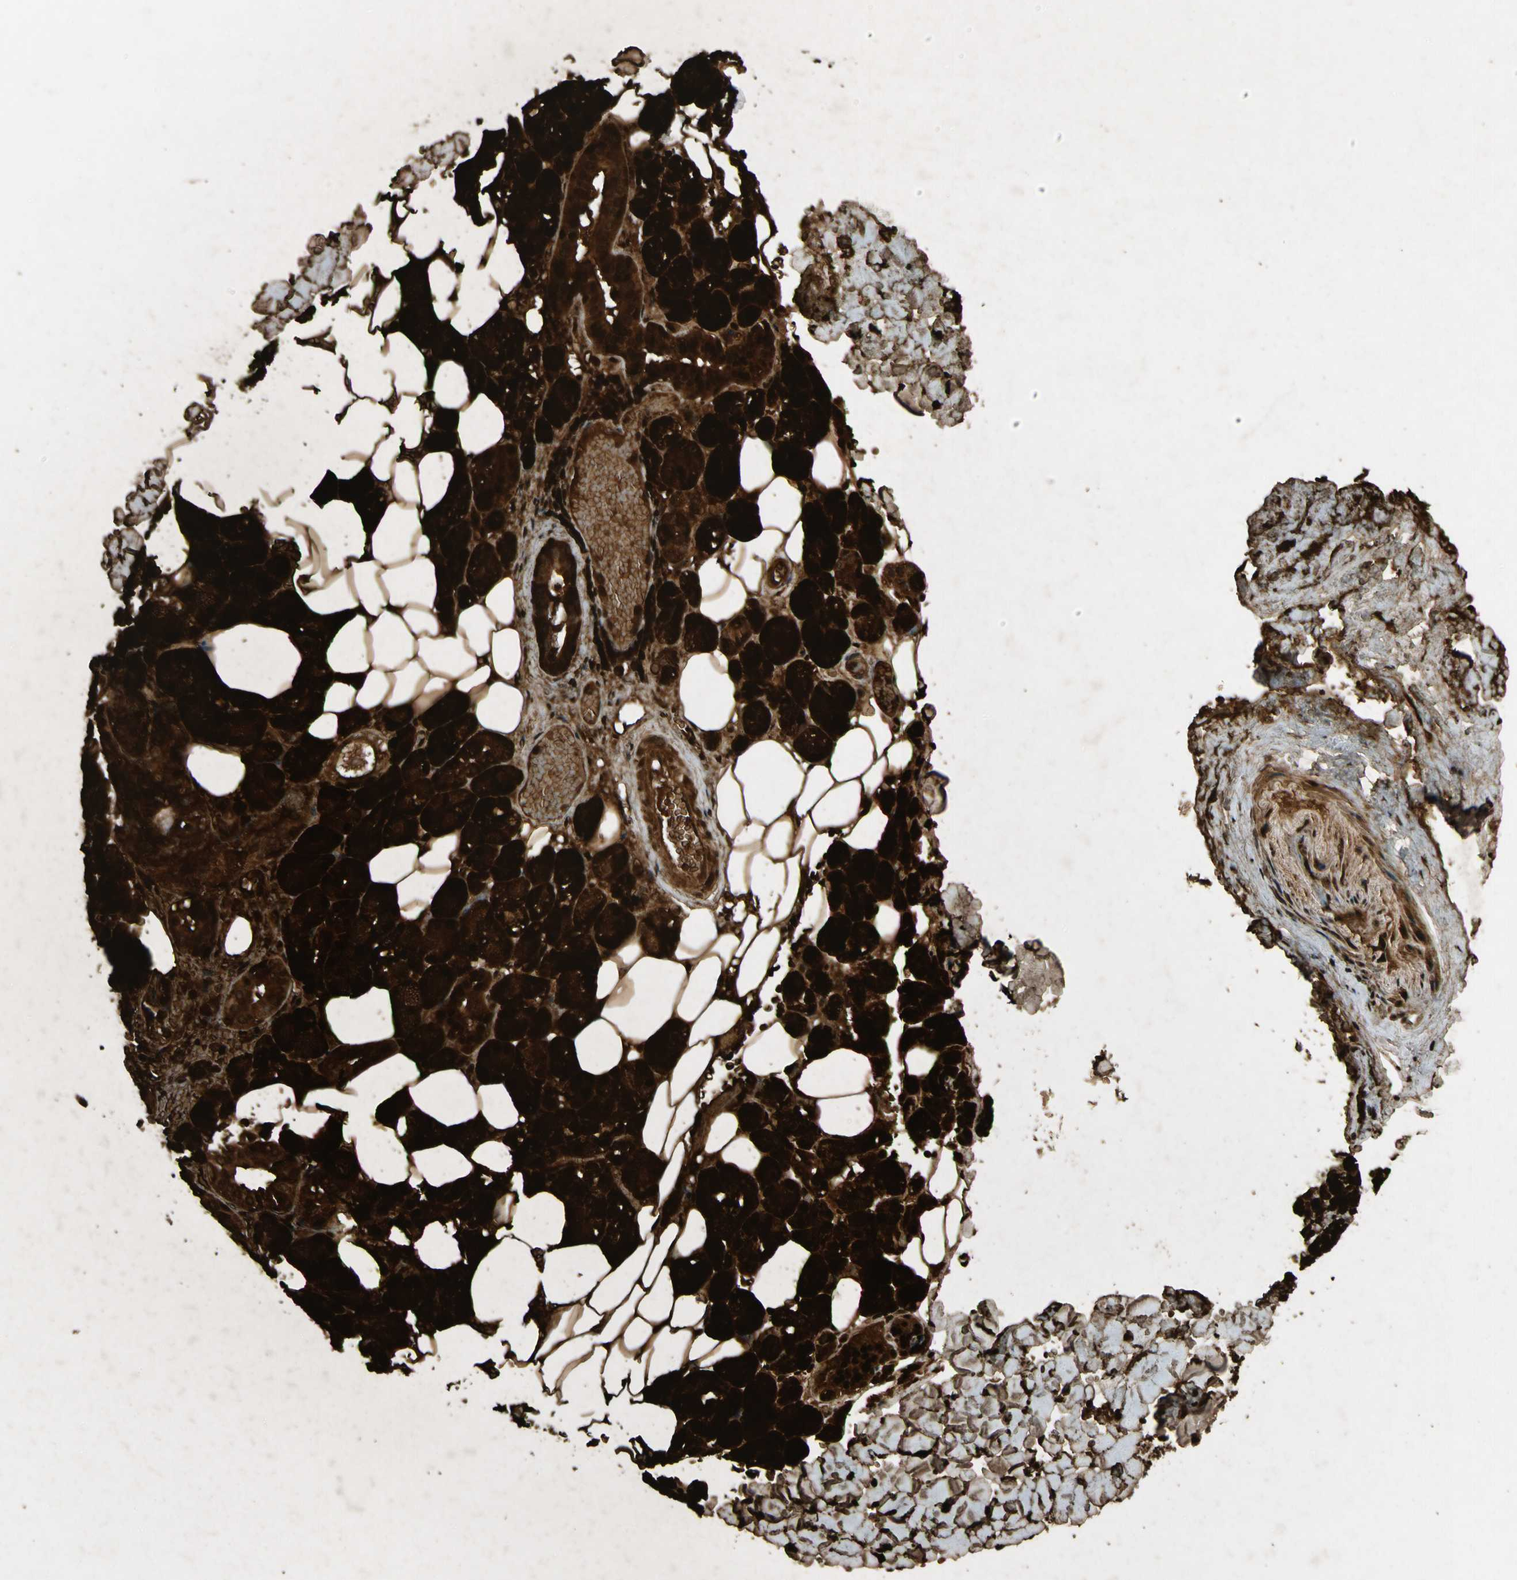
{"staining": {"intensity": "strong", "quantity": ">75%", "location": "cytoplasmic/membranous,nuclear"}, "tissue": "salivary gland", "cell_type": "Glandular cells", "image_type": "normal", "snomed": [{"axis": "morphology", "description": "Normal tissue, NOS"}, {"axis": "topography", "description": "Salivary gland"}], "caption": "Immunohistochemical staining of benign salivary gland exhibits high levels of strong cytoplasmic/membranous,nuclear positivity in approximately >75% of glandular cells.", "gene": "MST1R", "patient": {"sex": "female", "age": 55}}